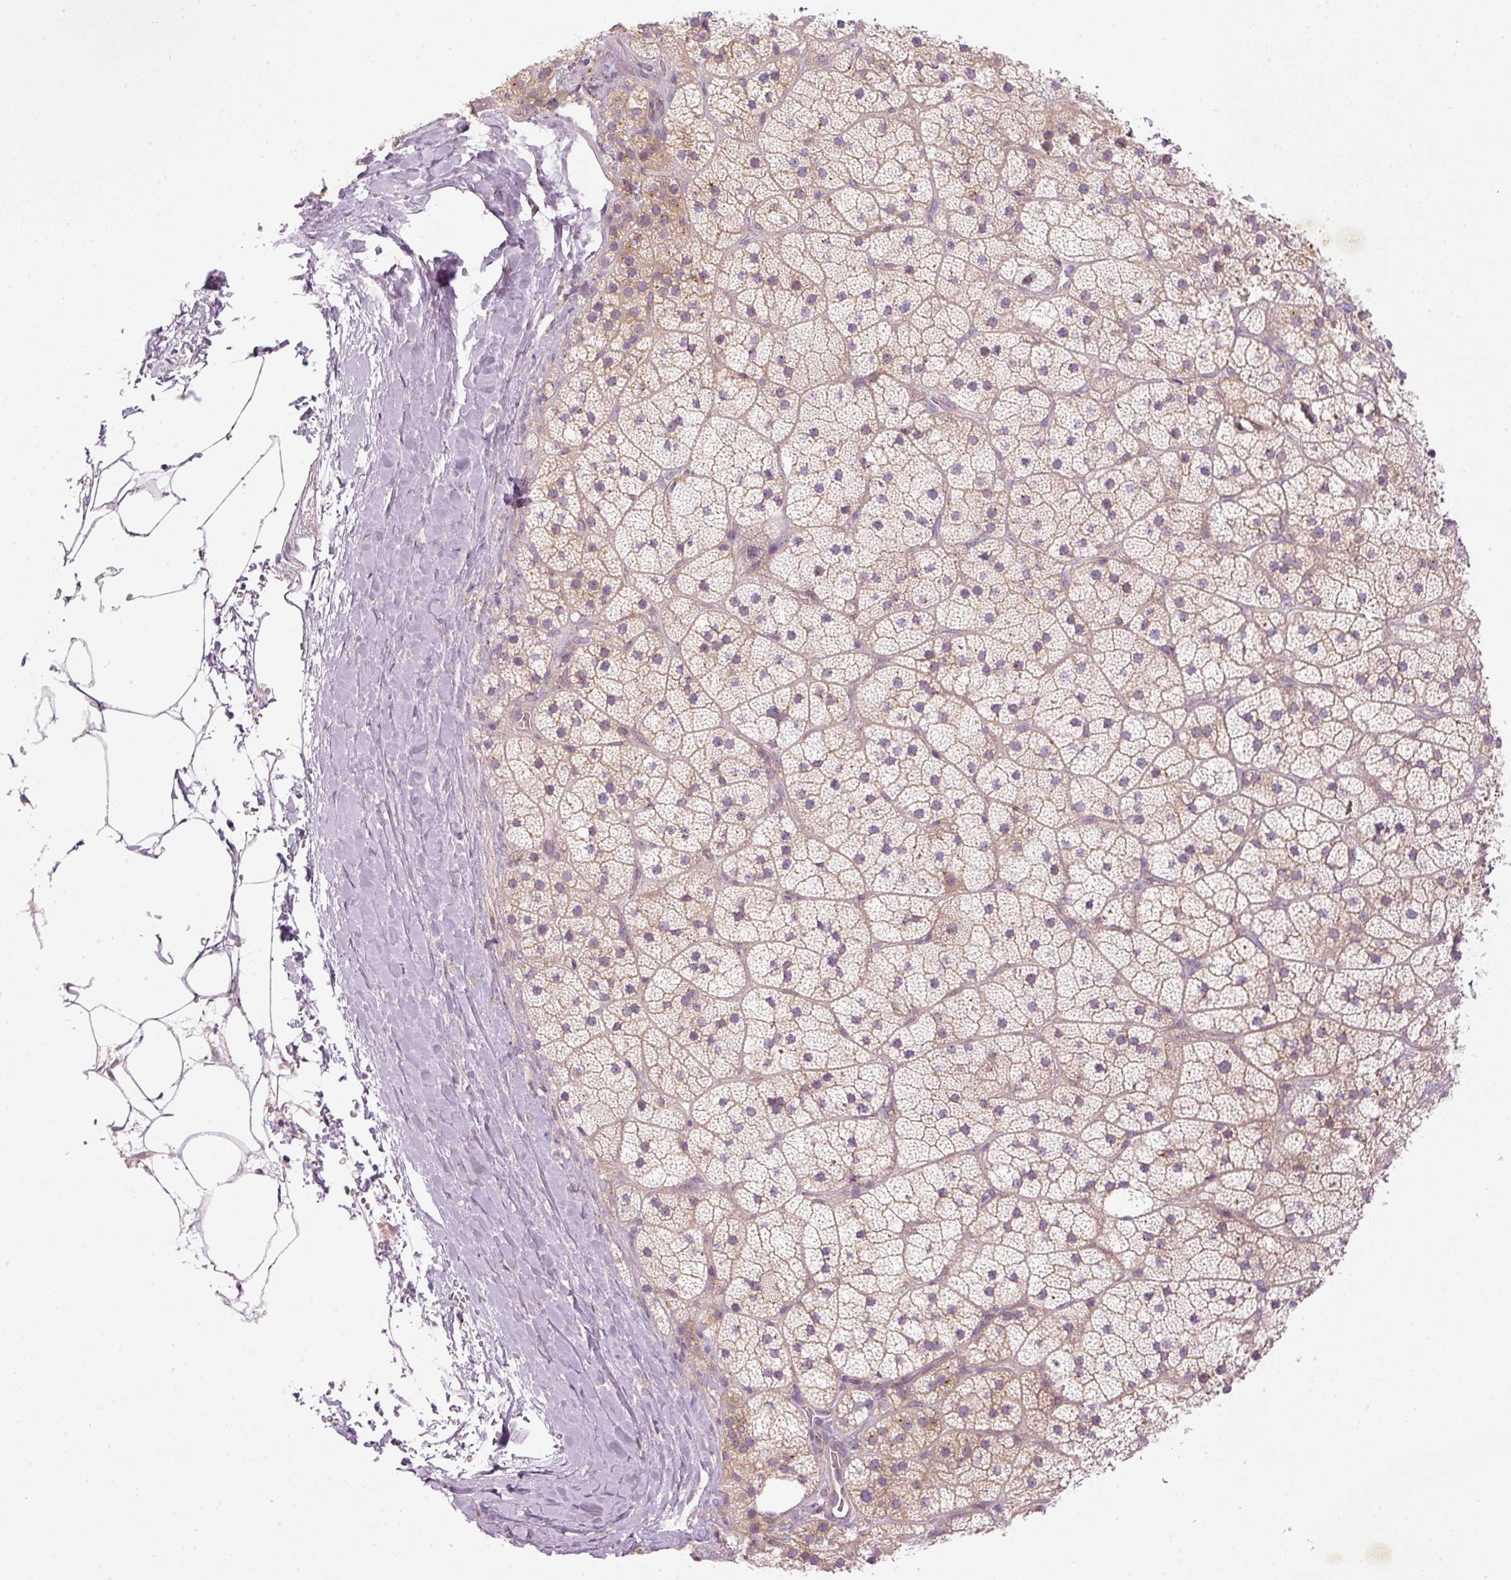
{"staining": {"intensity": "weak", "quantity": "25%-75%", "location": "cytoplasmic/membranous"}, "tissue": "adrenal gland", "cell_type": "Glandular cells", "image_type": "normal", "snomed": [{"axis": "morphology", "description": "Normal tissue, NOS"}, {"axis": "topography", "description": "Adrenal gland"}], "caption": "An immunohistochemistry (IHC) photomicrograph of normal tissue is shown. Protein staining in brown shows weak cytoplasmic/membranous positivity in adrenal gland within glandular cells.", "gene": "MZT2A", "patient": {"sex": "male", "age": 57}}